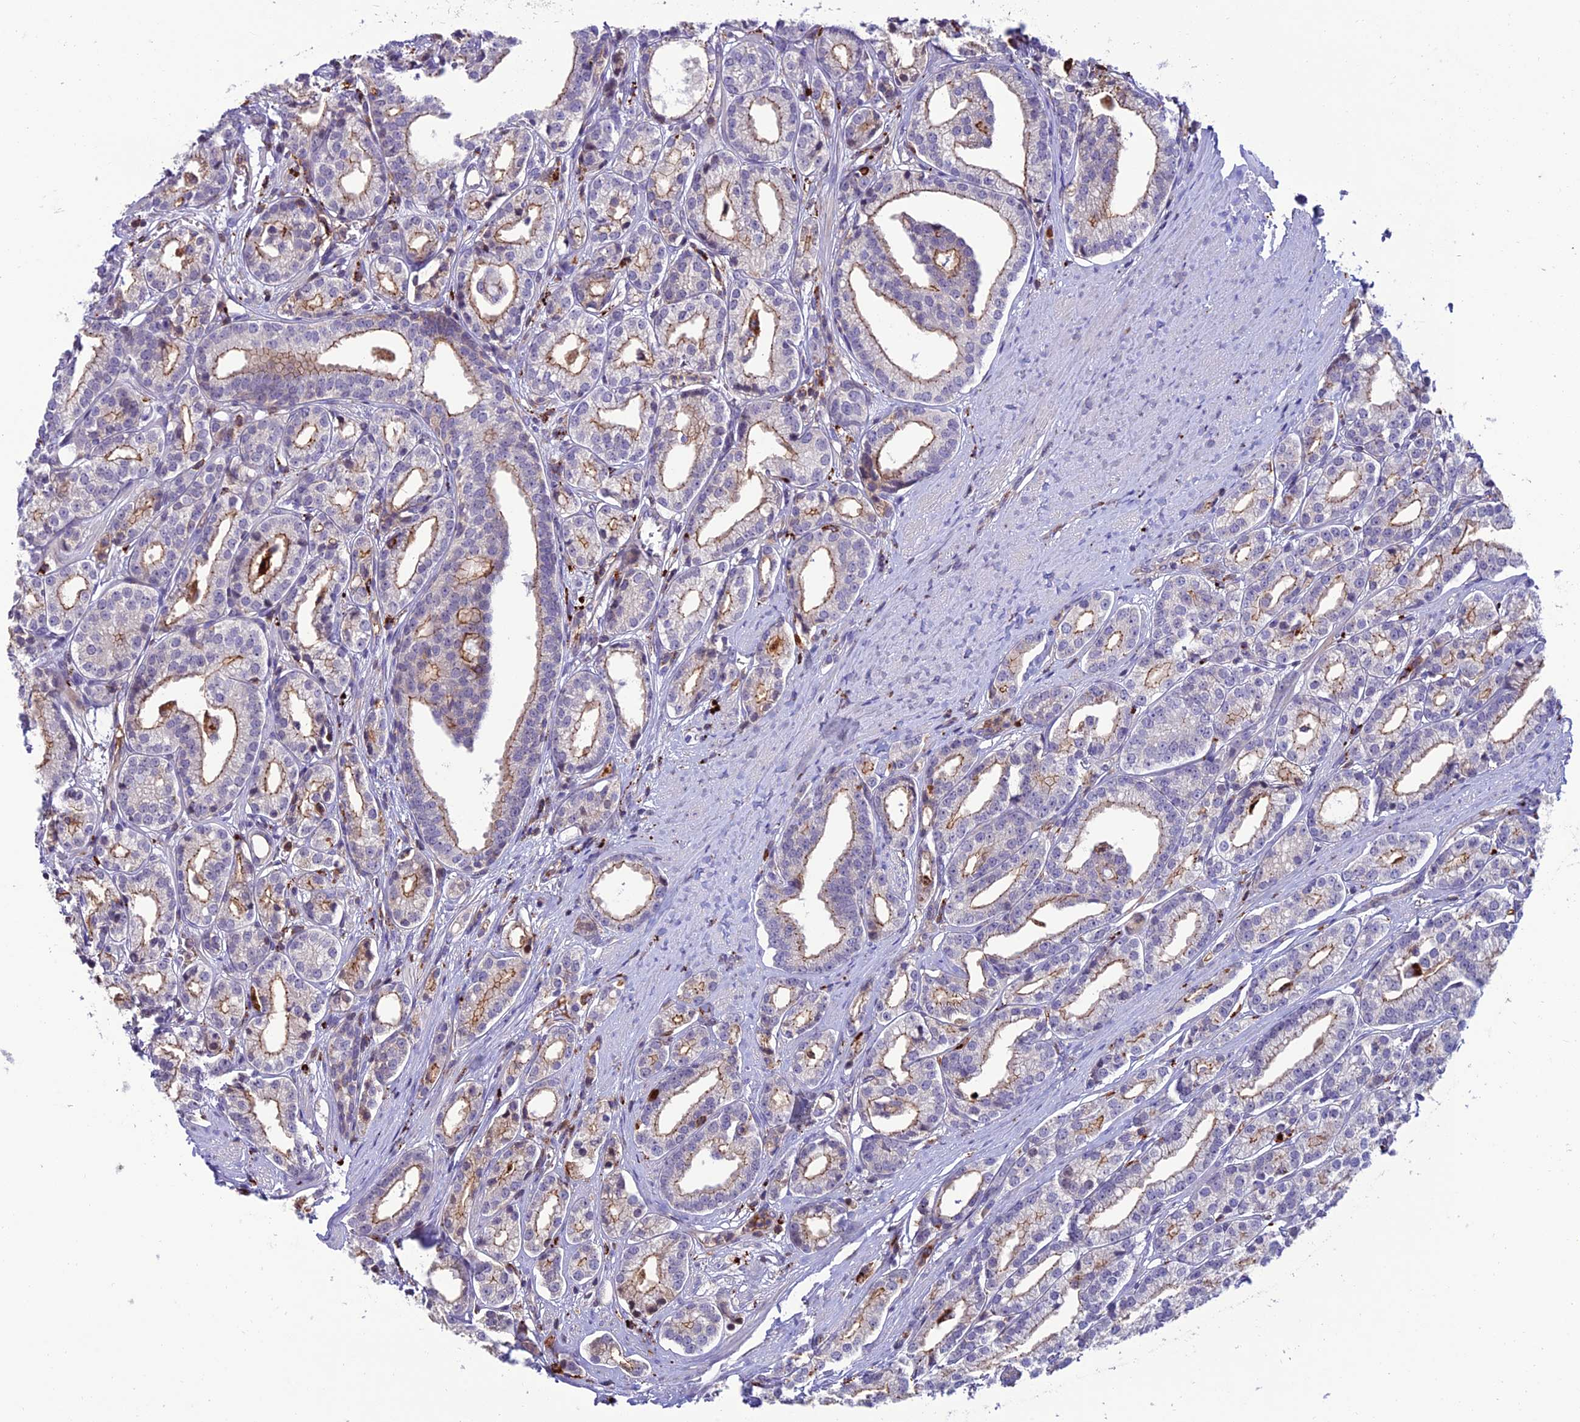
{"staining": {"intensity": "weak", "quantity": "25%-75%", "location": "cytoplasmic/membranous"}, "tissue": "prostate cancer", "cell_type": "Tumor cells", "image_type": "cancer", "snomed": [{"axis": "morphology", "description": "Adenocarcinoma, High grade"}, {"axis": "topography", "description": "Prostate"}], "caption": "Protein staining exhibits weak cytoplasmic/membranous positivity in approximately 25%-75% of tumor cells in prostate cancer (high-grade adenocarcinoma).", "gene": "ARHGEF18", "patient": {"sex": "male", "age": 69}}